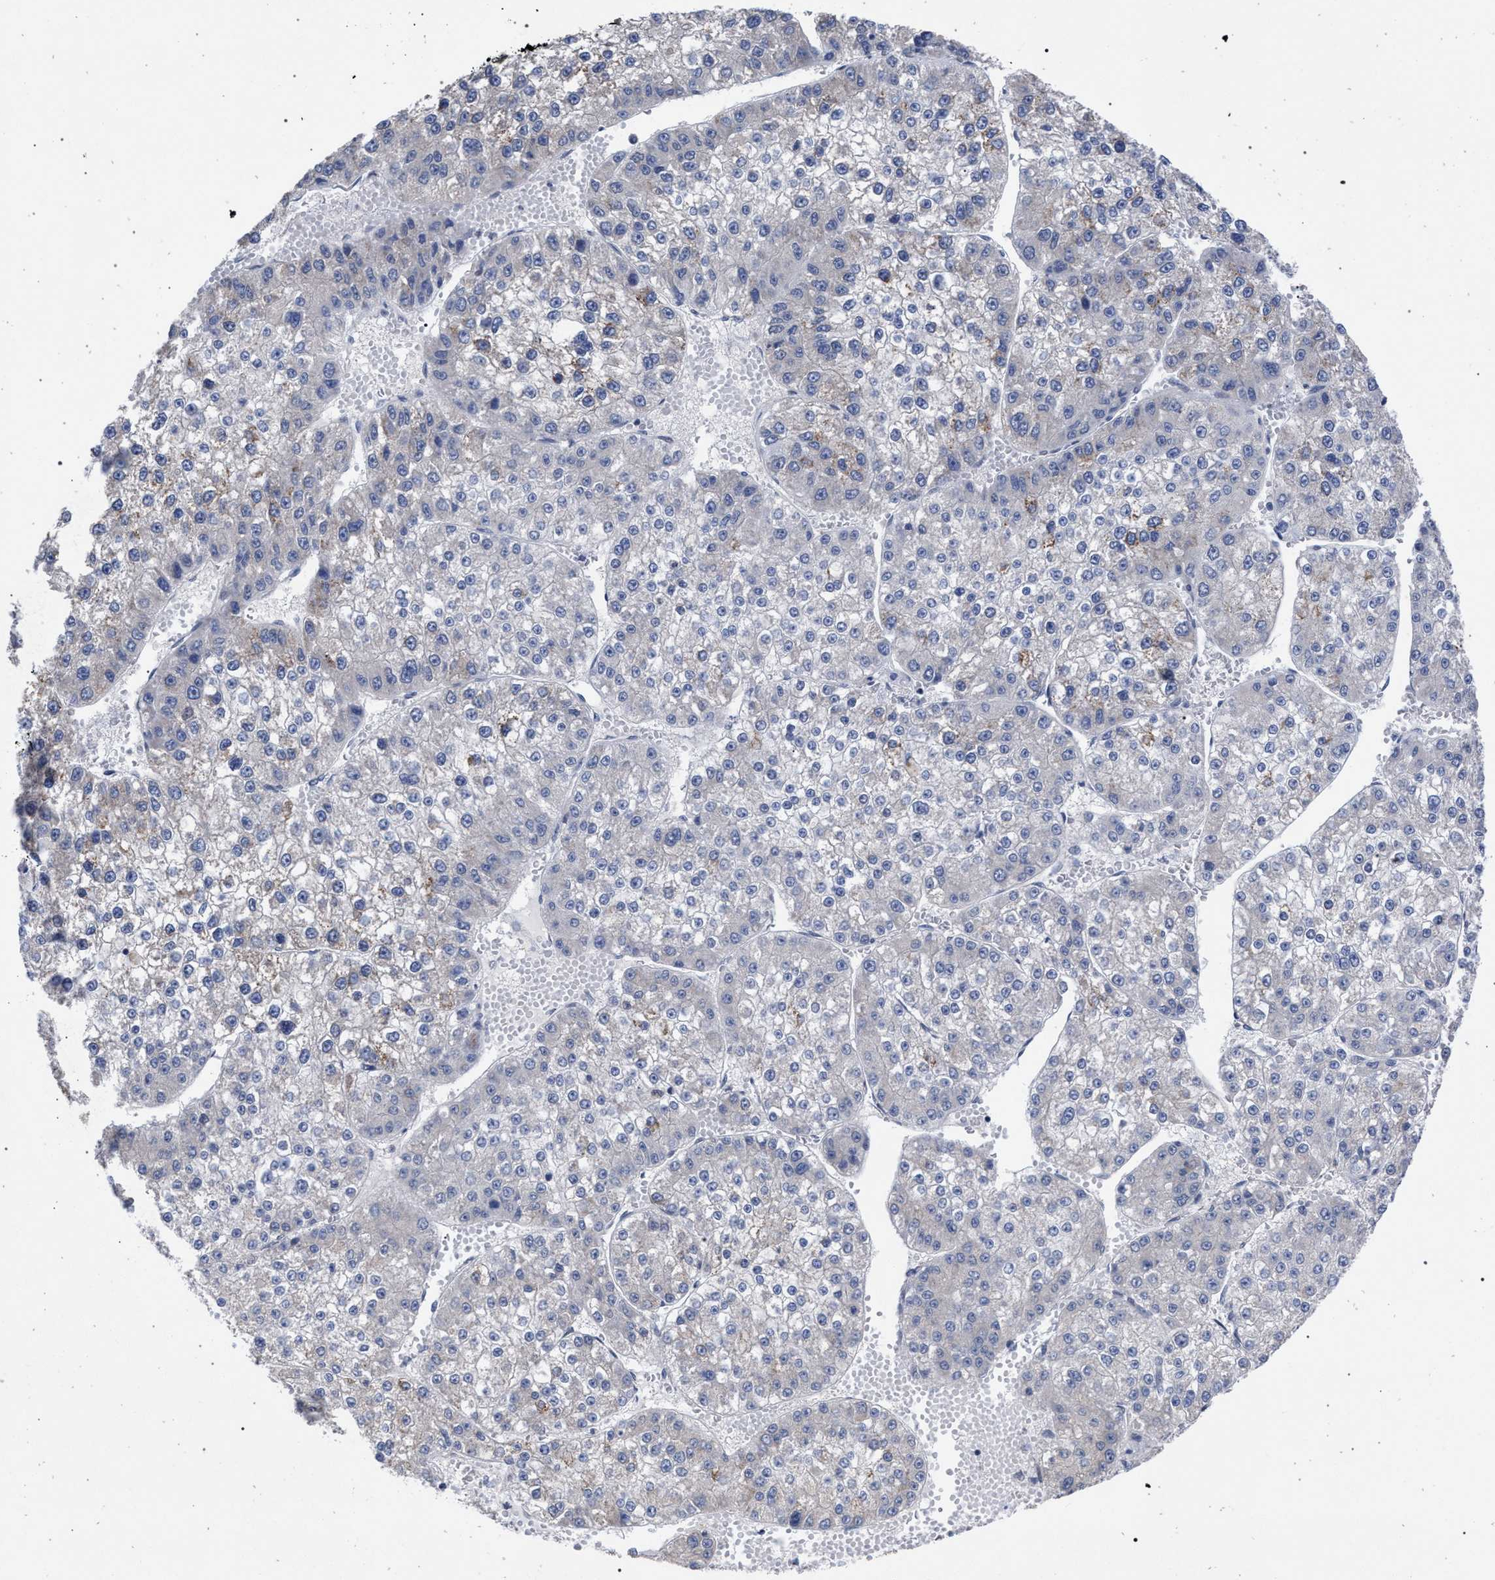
{"staining": {"intensity": "weak", "quantity": "<25%", "location": "cytoplasmic/membranous"}, "tissue": "liver cancer", "cell_type": "Tumor cells", "image_type": "cancer", "snomed": [{"axis": "morphology", "description": "Carcinoma, Hepatocellular, NOS"}, {"axis": "topography", "description": "Liver"}], "caption": "The image reveals no significant positivity in tumor cells of liver cancer (hepatocellular carcinoma). (DAB (3,3'-diaminobenzidine) immunohistochemistry visualized using brightfield microscopy, high magnification).", "gene": "GOLGA2", "patient": {"sex": "female", "age": 73}}